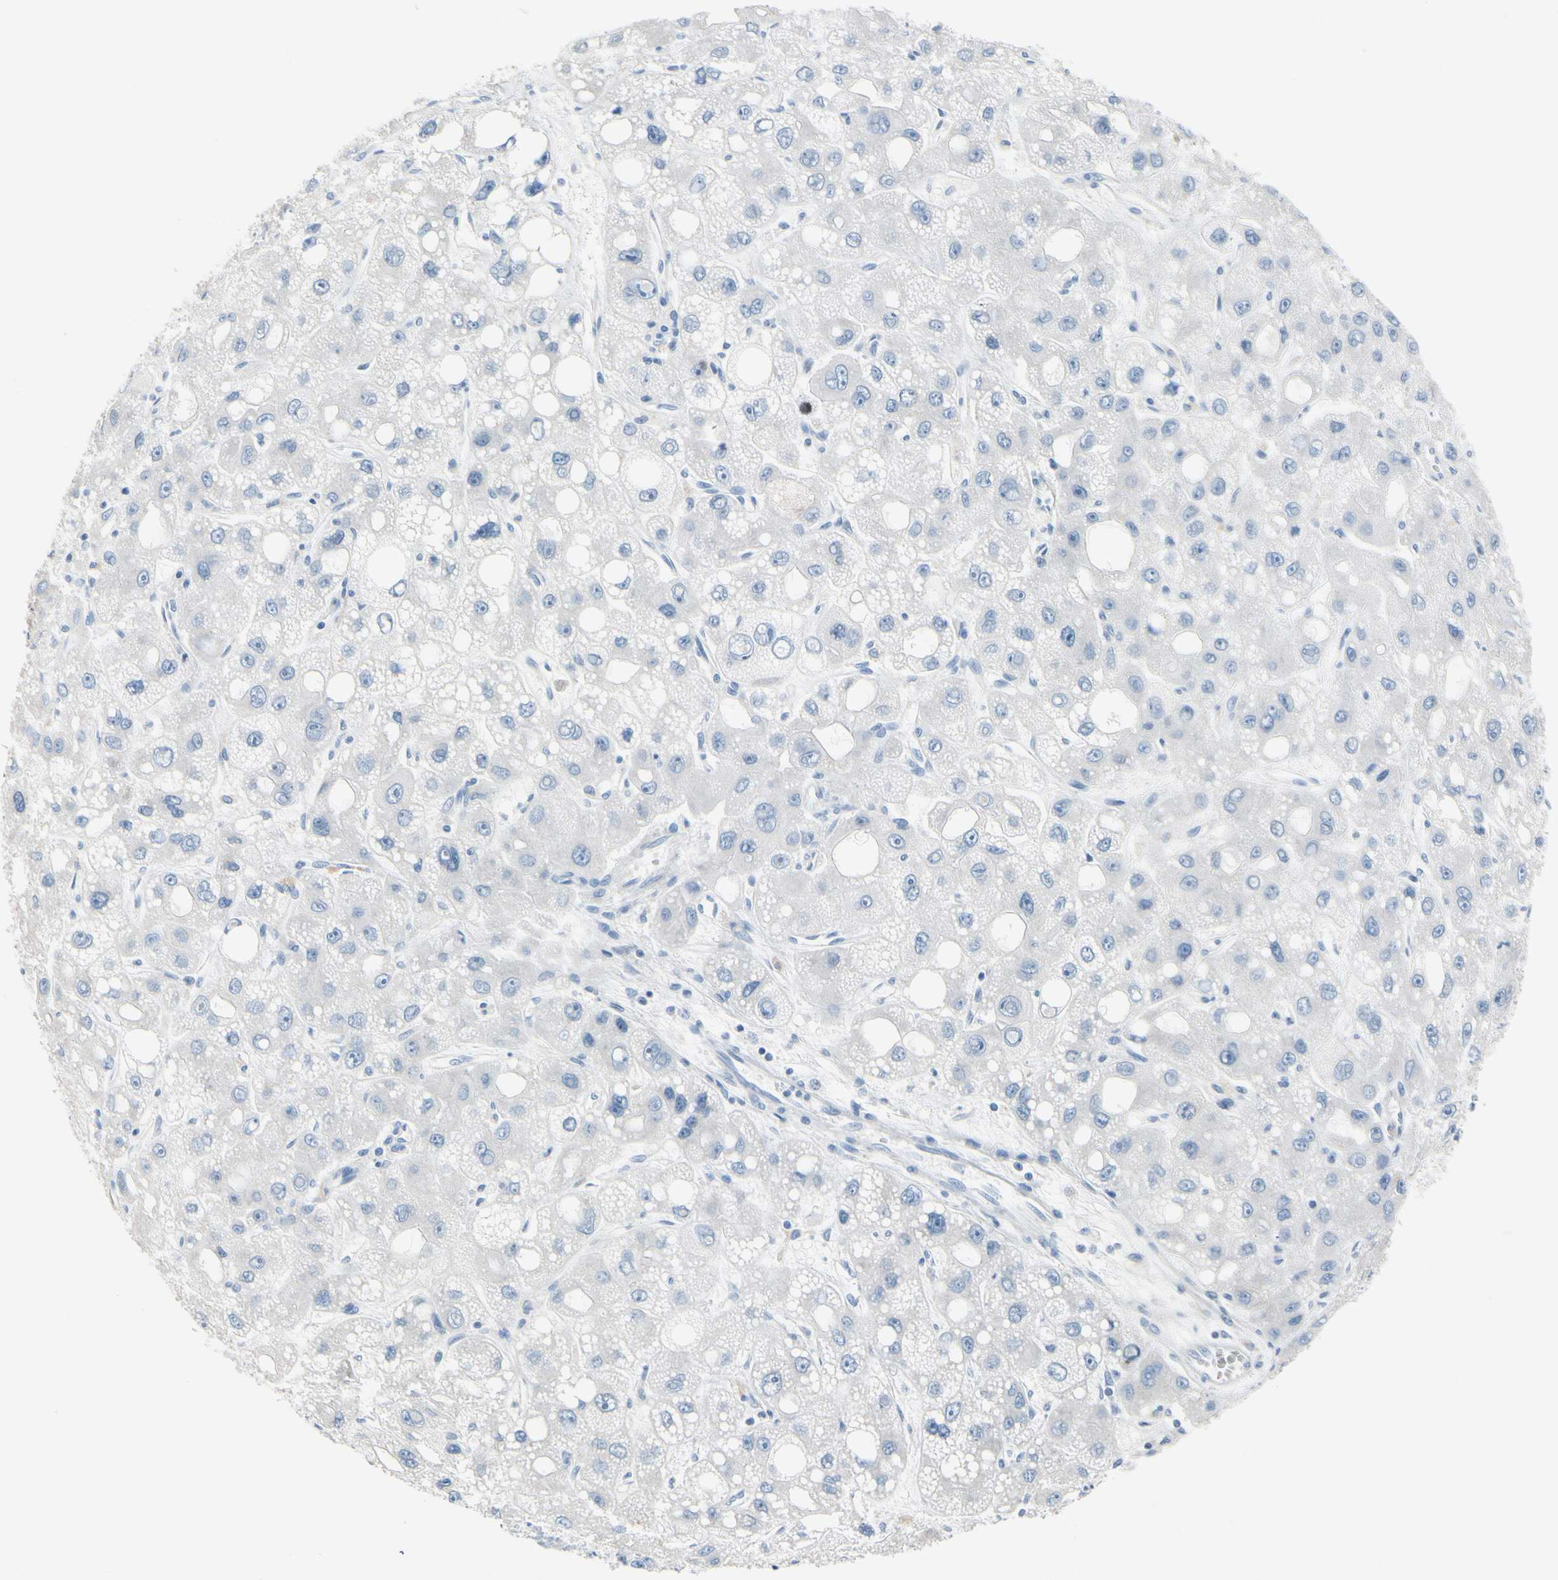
{"staining": {"intensity": "negative", "quantity": "none", "location": "none"}, "tissue": "liver cancer", "cell_type": "Tumor cells", "image_type": "cancer", "snomed": [{"axis": "morphology", "description": "Carcinoma, Hepatocellular, NOS"}, {"axis": "topography", "description": "Liver"}], "caption": "An immunohistochemistry (IHC) photomicrograph of liver cancer is shown. There is no staining in tumor cells of liver cancer.", "gene": "CKAP2", "patient": {"sex": "male", "age": 55}}